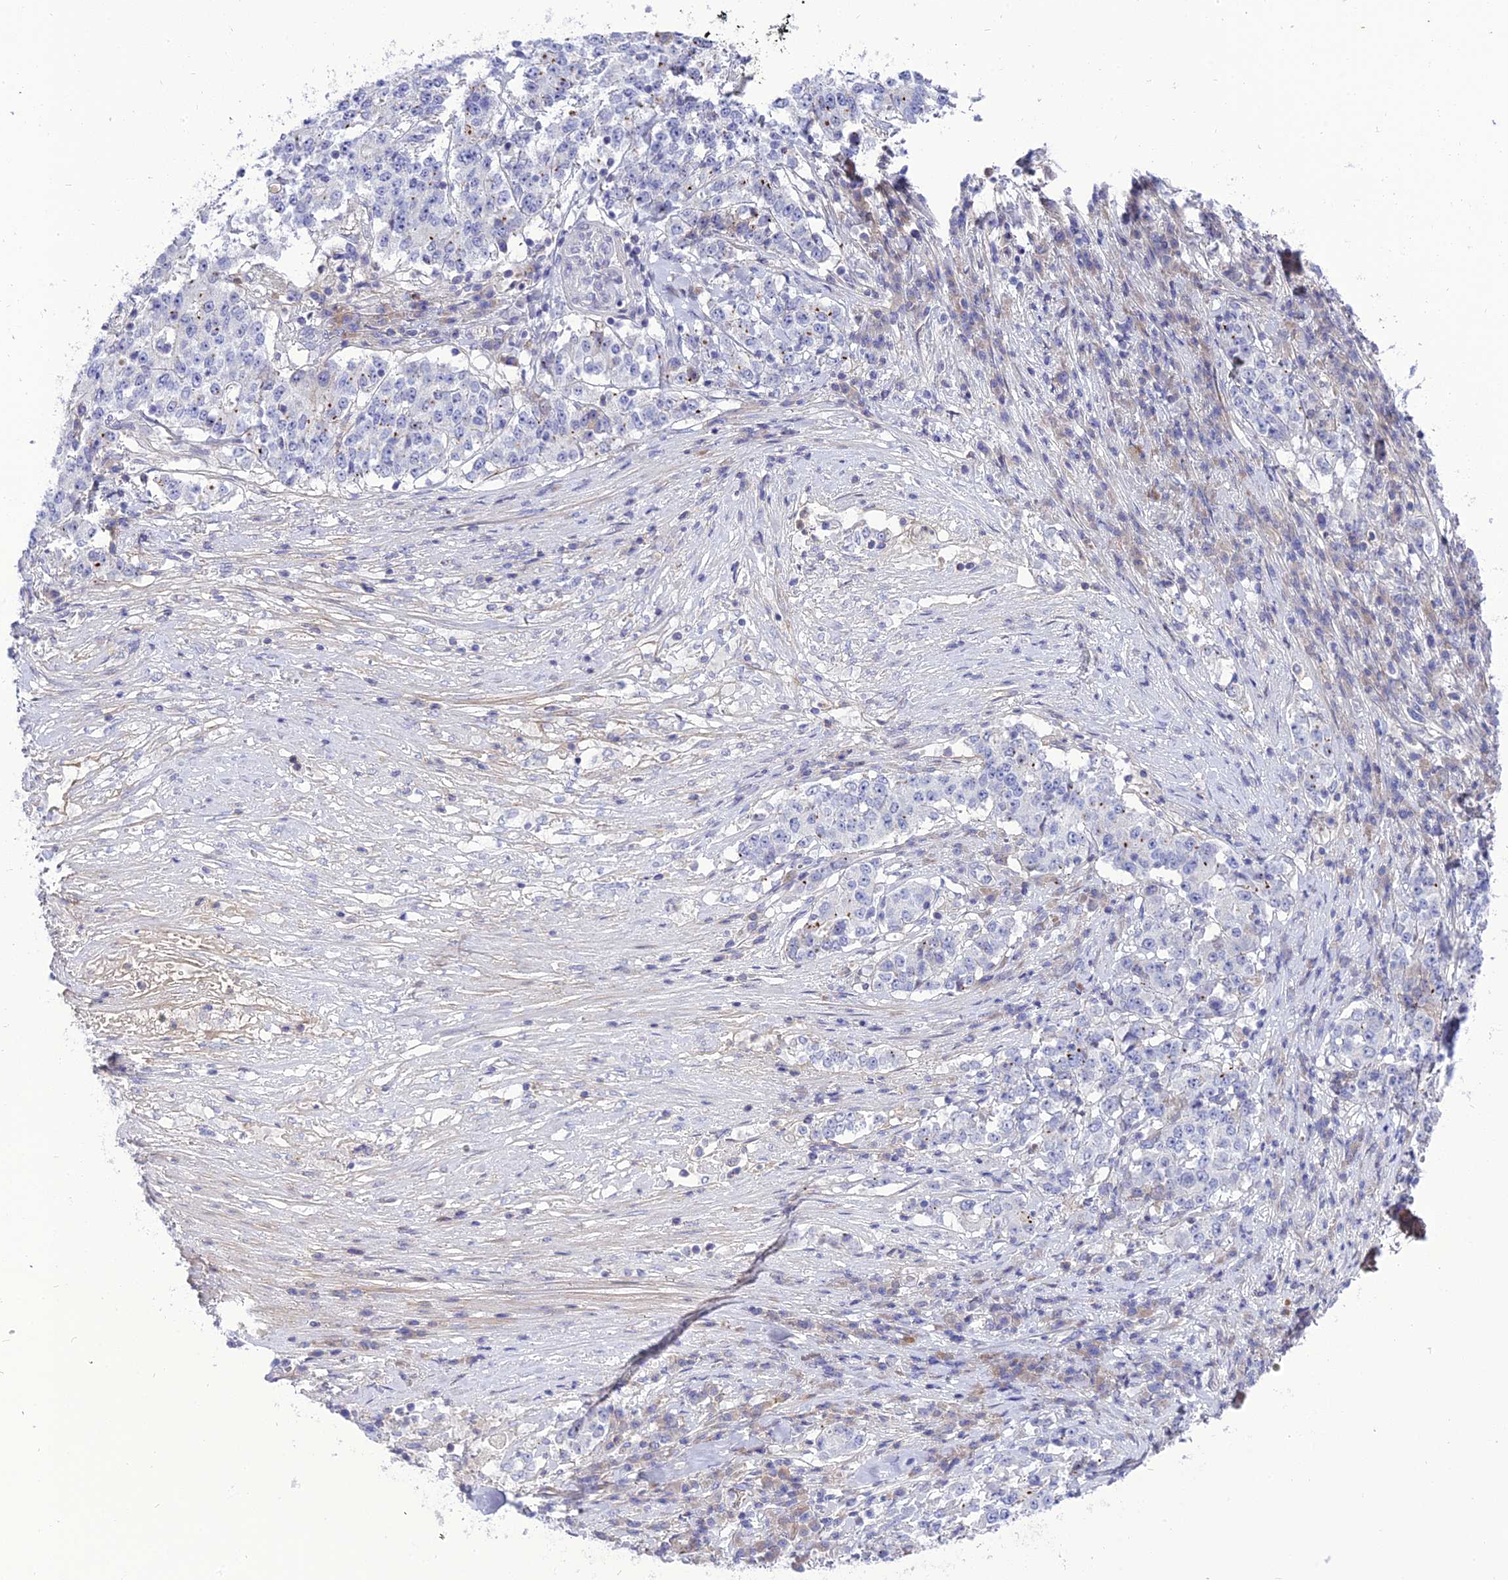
{"staining": {"intensity": "negative", "quantity": "none", "location": "none"}, "tissue": "stomach cancer", "cell_type": "Tumor cells", "image_type": "cancer", "snomed": [{"axis": "morphology", "description": "Adenocarcinoma, NOS"}, {"axis": "topography", "description": "Stomach"}], "caption": "DAB immunohistochemical staining of stomach cancer exhibits no significant staining in tumor cells.", "gene": "MBD3L1", "patient": {"sex": "male", "age": 59}}